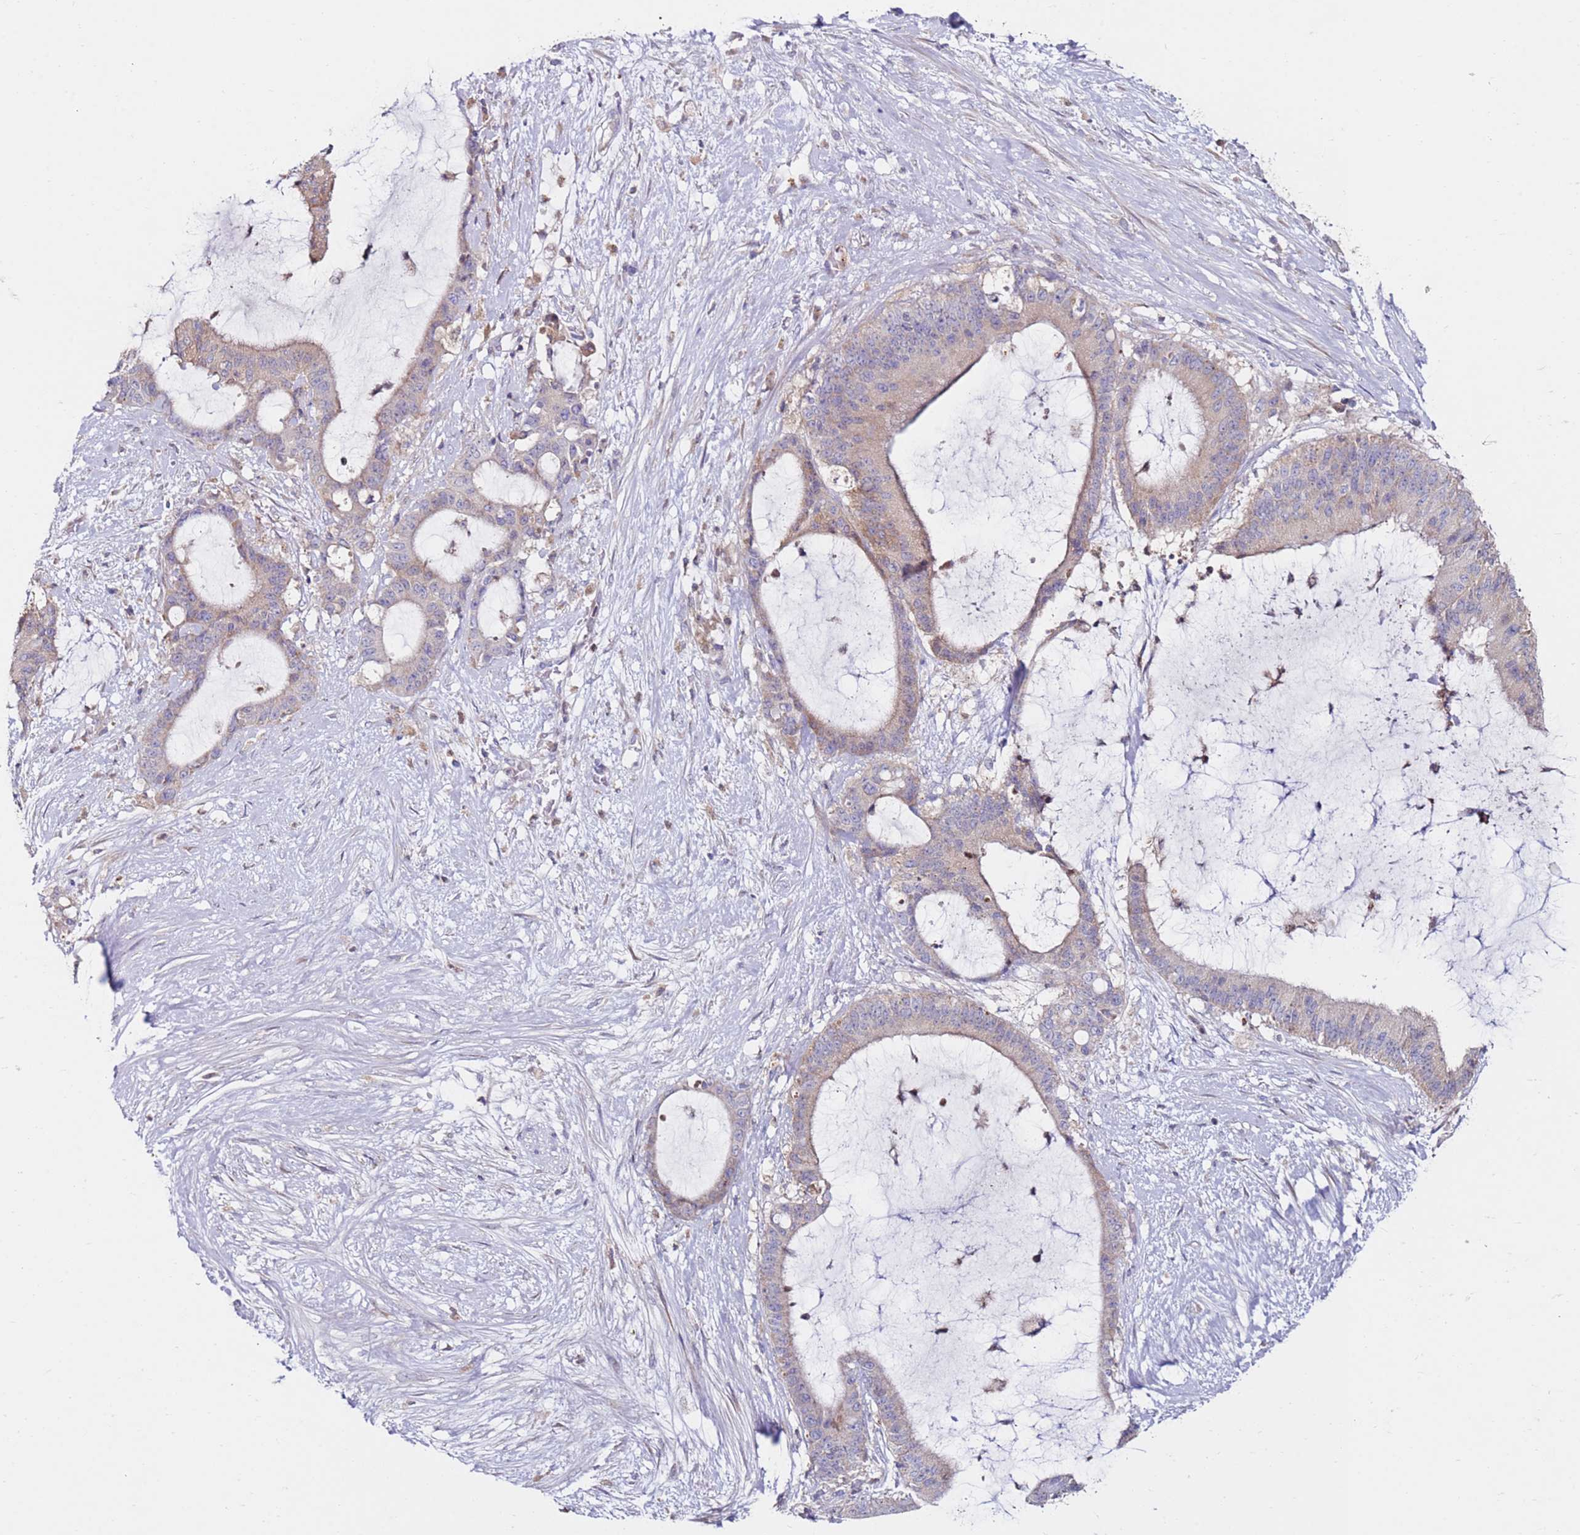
{"staining": {"intensity": "weak", "quantity": "25%-75%", "location": "cytoplasmic/membranous"}, "tissue": "liver cancer", "cell_type": "Tumor cells", "image_type": "cancer", "snomed": [{"axis": "morphology", "description": "Normal tissue, NOS"}, {"axis": "morphology", "description": "Cholangiocarcinoma"}, {"axis": "topography", "description": "Liver"}, {"axis": "topography", "description": "Peripheral nerve tissue"}], "caption": "Immunohistochemistry (IHC) photomicrograph of neoplastic tissue: cholangiocarcinoma (liver) stained using immunohistochemistry (IHC) shows low levels of weak protein expression localized specifically in the cytoplasmic/membranous of tumor cells, appearing as a cytoplasmic/membranous brown color.", "gene": "CNOT9", "patient": {"sex": "female", "age": 73}}